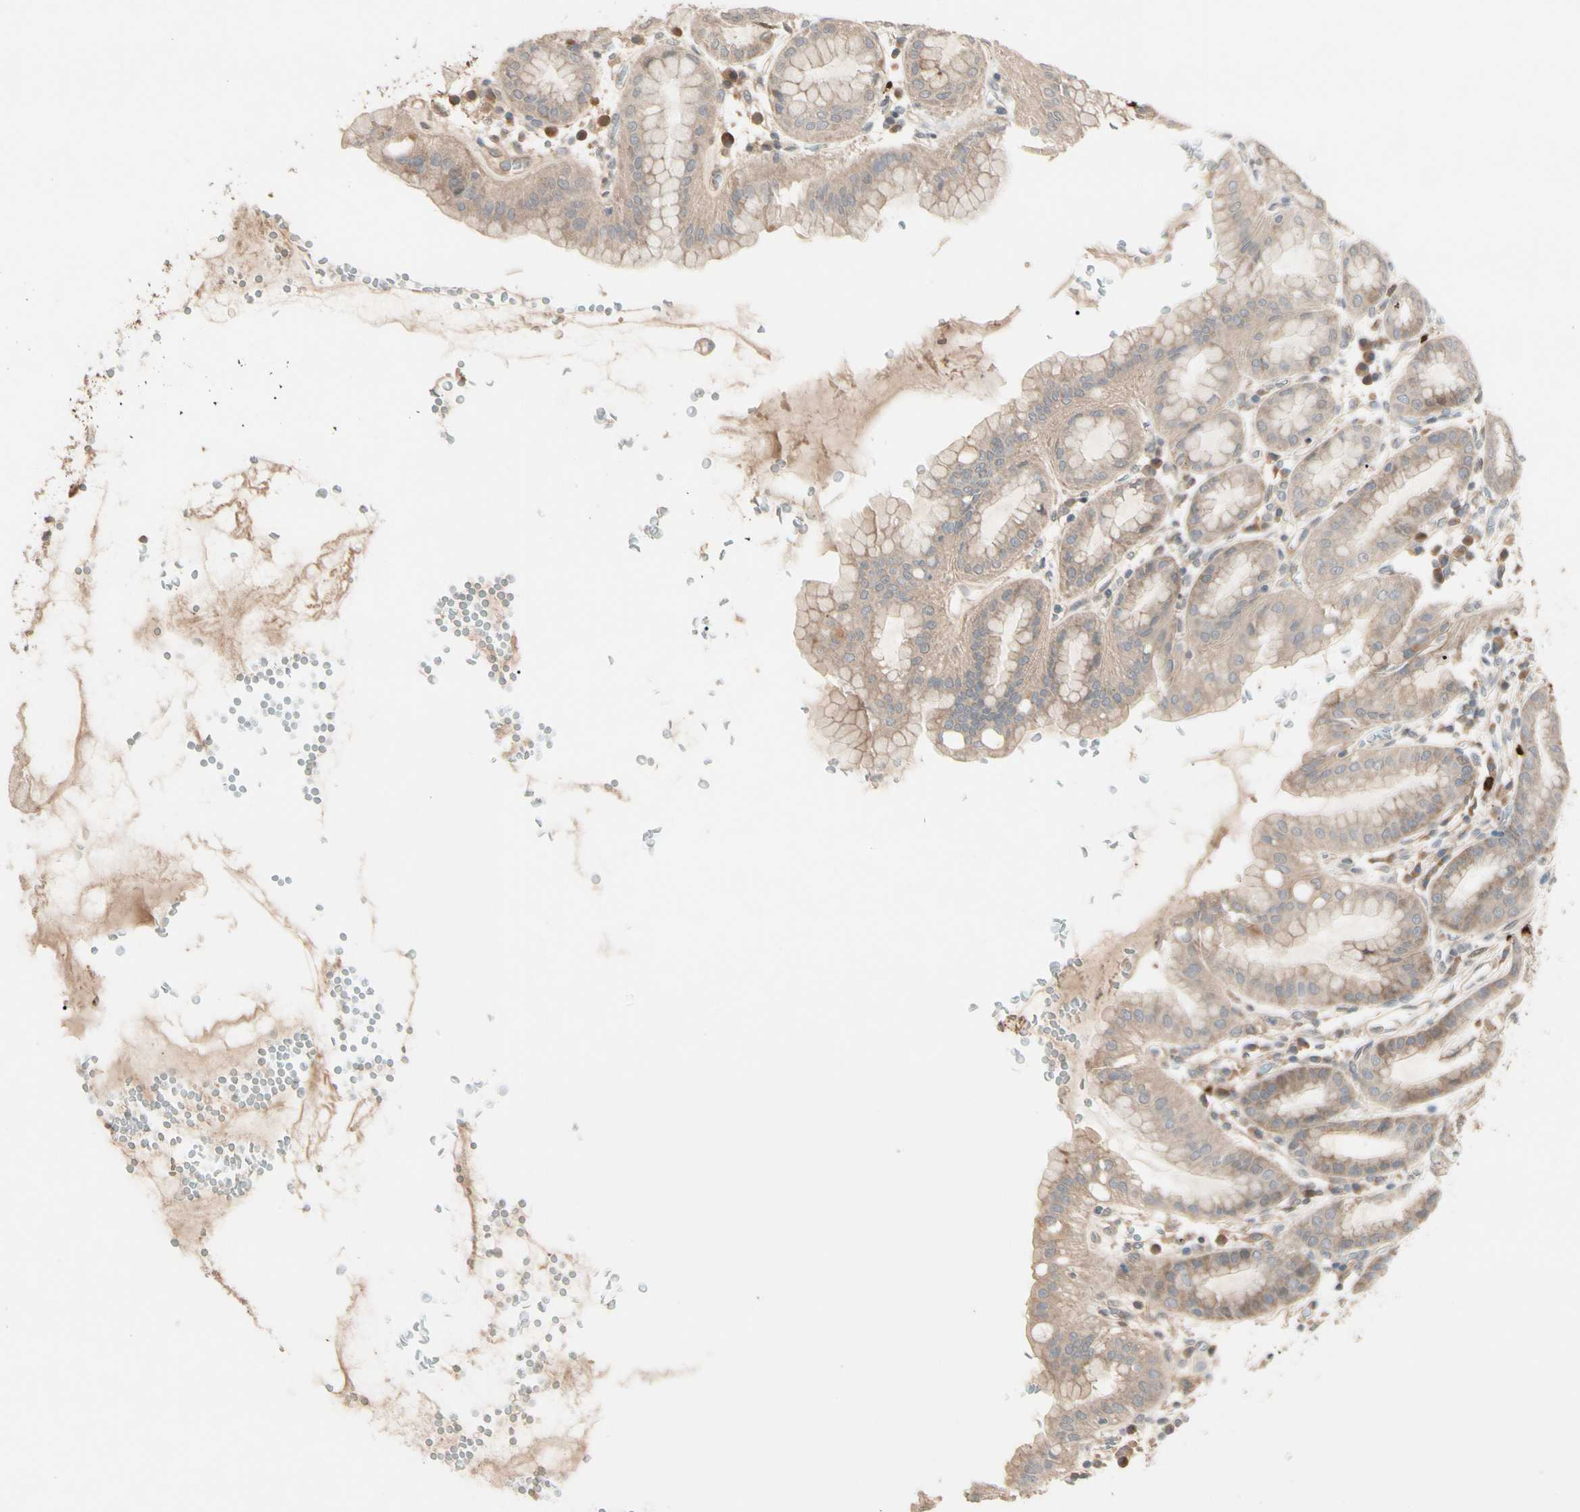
{"staining": {"intensity": "weak", "quantity": "25%-75%", "location": "cytoplasmic/membranous"}, "tissue": "stomach", "cell_type": "Glandular cells", "image_type": "normal", "snomed": [{"axis": "morphology", "description": "Normal tissue, NOS"}, {"axis": "topography", "description": "Stomach, upper"}], "caption": "Immunohistochemistry (IHC) photomicrograph of unremarkable stomach: stomach stained using immunohistochemistry (IHC) reveals low levels of weak protein expression localized specifically in the cytoplasmic/membranous of glandular cells, appearing as a cytoplasmic/membranous brown color.", "gene": "ATG4C", "patient": {"sex": "male", "age": 68}}